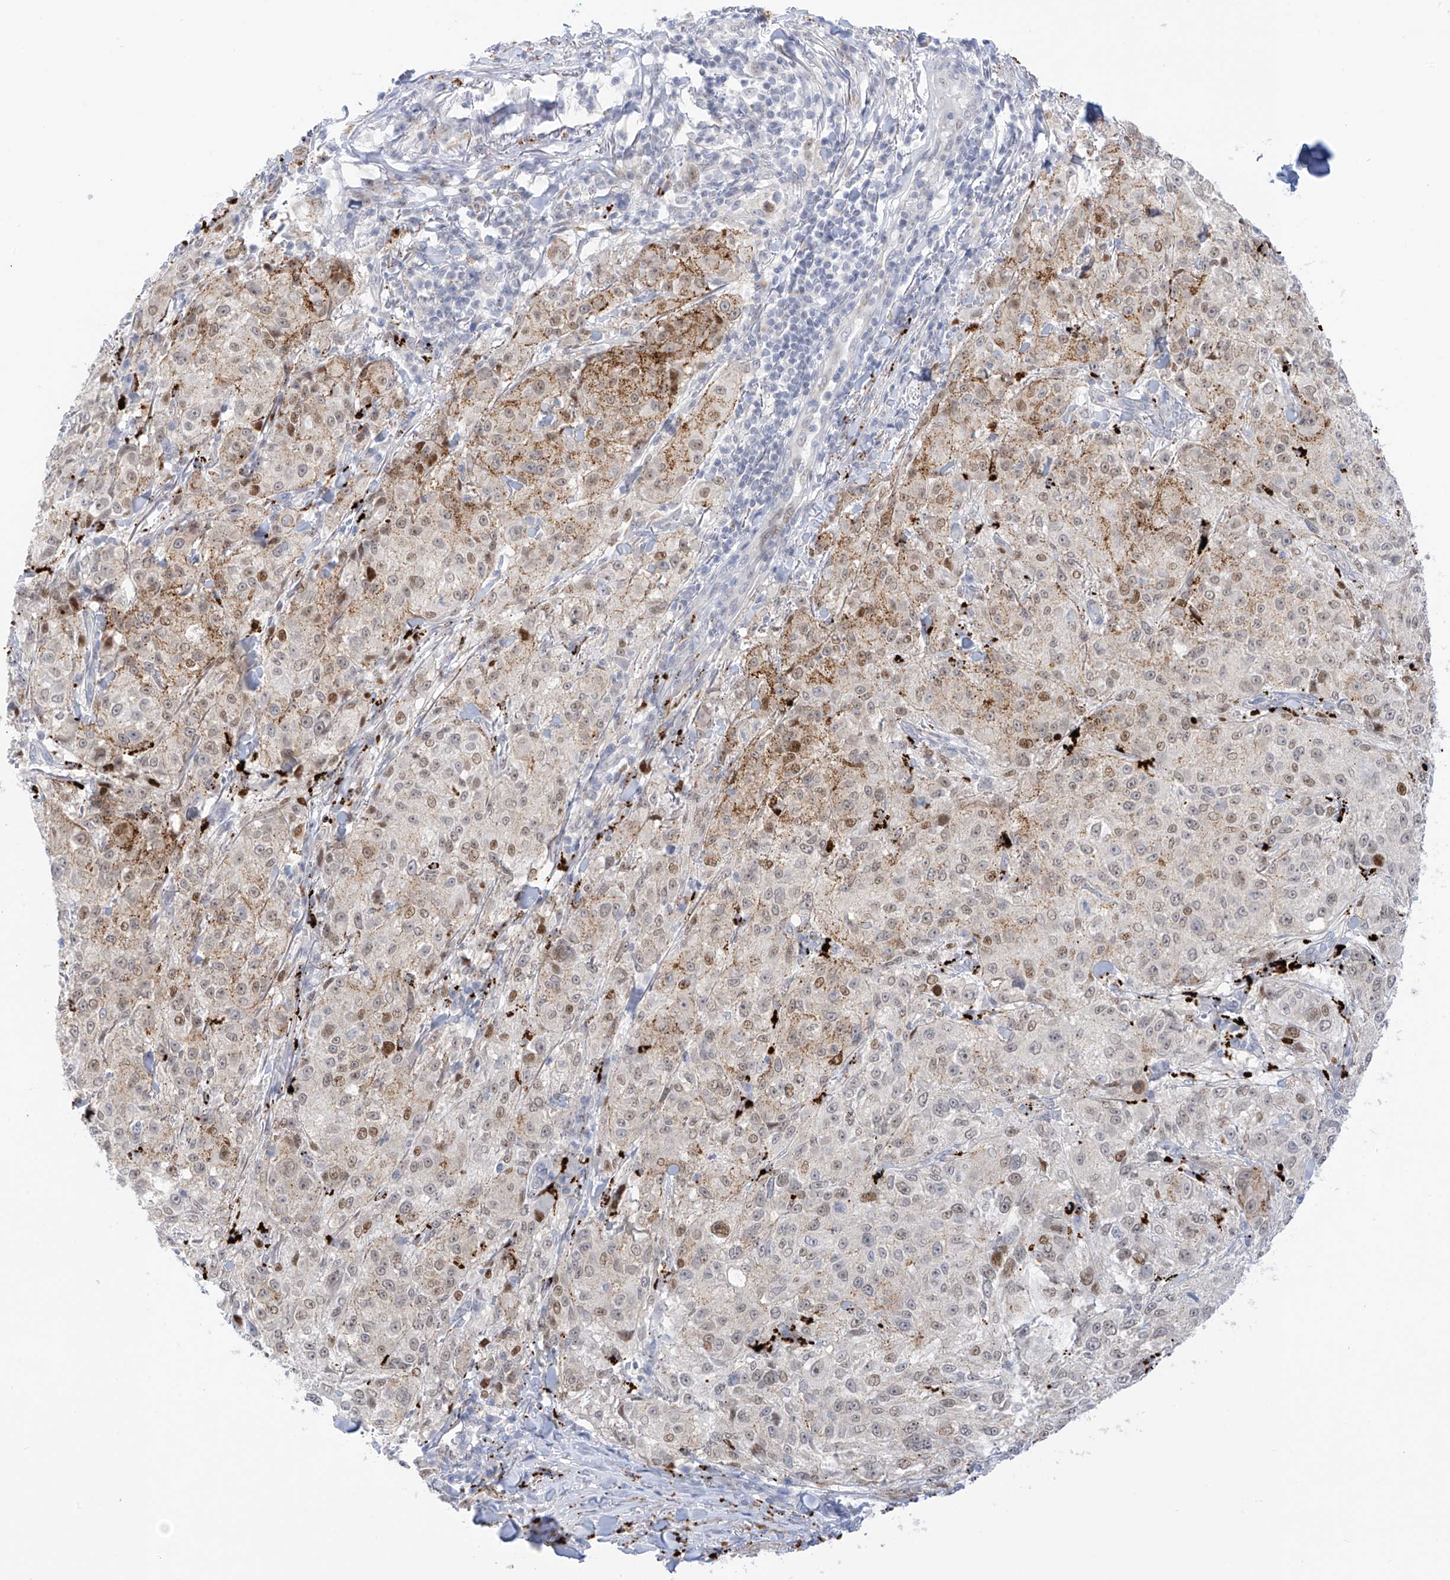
{"staining": {"intensity": "moderate", "quantity": "<25%", "location": "nuclear"}, "tissue": "melanoma", "cell_type": "Tumor cells", "image_type": "cancer", "snomed": [{"axis": "morphology", "description": "Necrosis, NOS"}, {"axis": "morphology", "description": "Malignant melanoma, NOS"}, {"axis": "topography", "description": "Skin"}], "caption": "Melanoma stained for a protein (brown) exhibits moderate nuclear positive expression in approximately <25% of tumor cells.", "gene": "PSPH", "patient": {"sex": "female", "age": 87}}